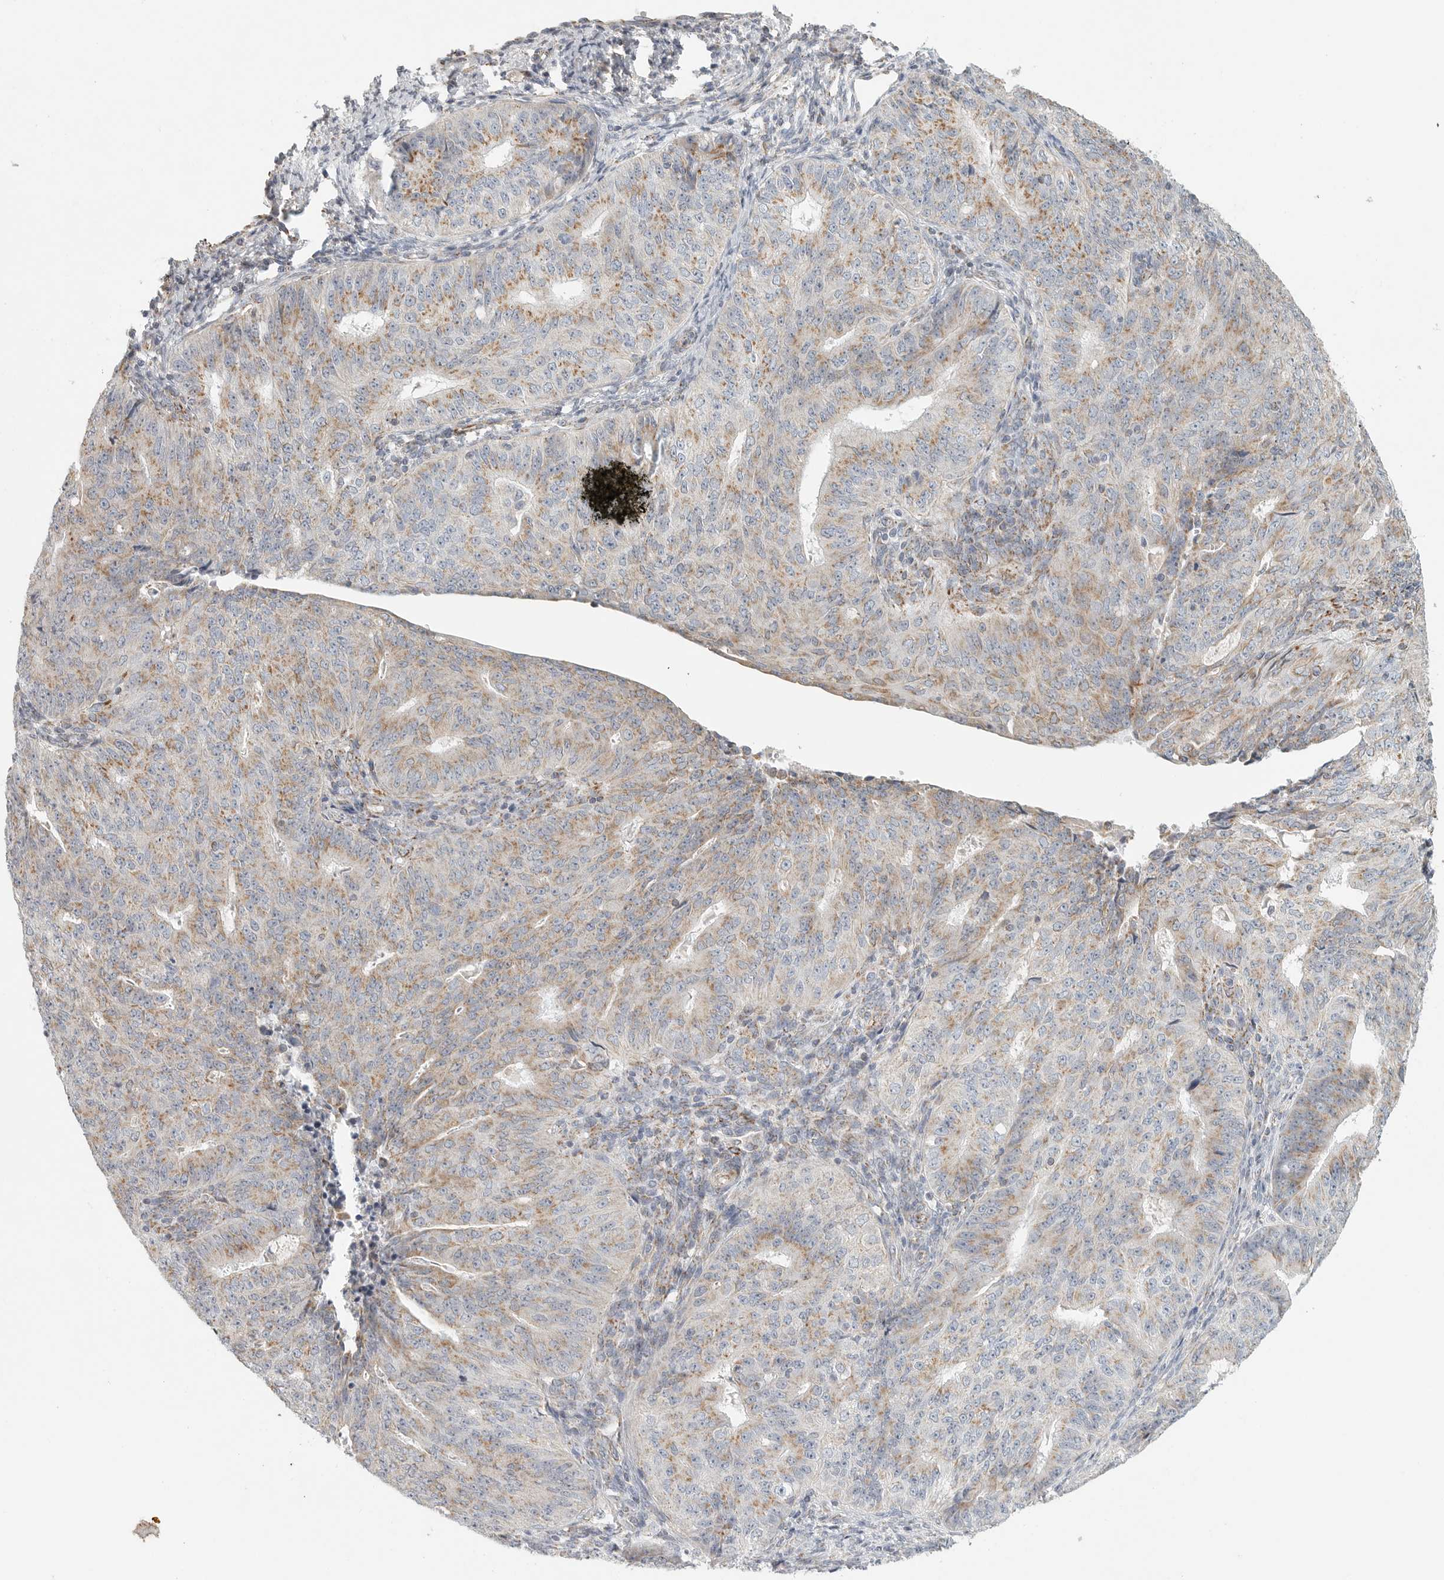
{"staining": {"intensity": "moderate", "quantity": ">75%", "location": "cytoplasmic/membranous"}, "tissue": "endometrial cancer", "cell_type": "Tumor cells", "image_type": "cancer", "snomed": [{"axis": "morphology", "description": "Adenocarcinoma, NOS"}, {"axis": "topography", "description": "Endometrium"}], "caption": "Immunohistochemical staining of human endometrial cancer (adenocarcinoma) displays medium levels of moderate cytoplasmic/membranous staining in approximately >75% of tumor cells.", "gene": "SLC25A26", "patient": {"sex": "female", "age": 32}}